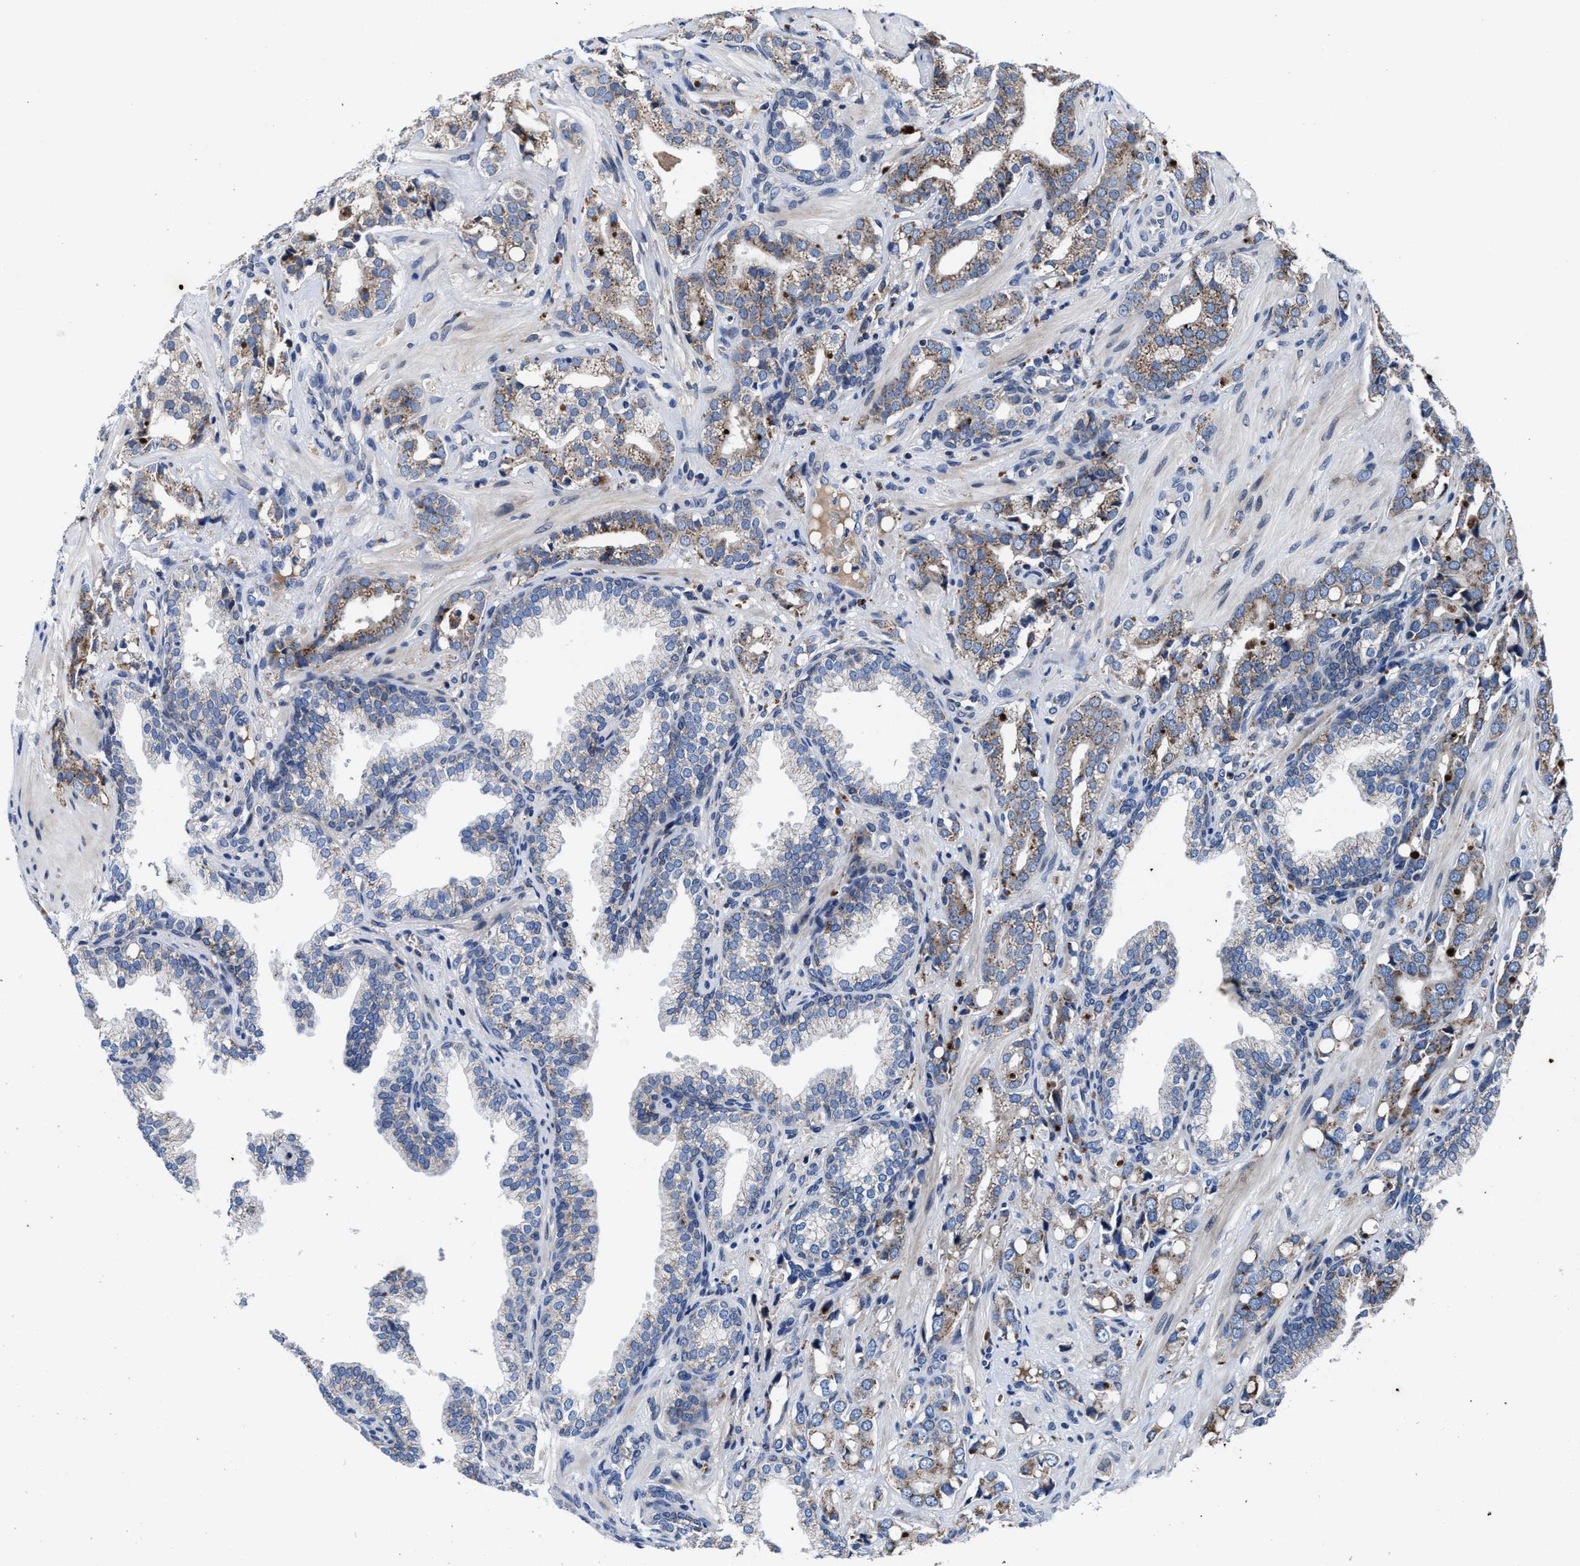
{"staining": {"intensity": "moderate", "quantity": ">75%", "location": "cytoplasmic/membranous"}, "tissue": "prostate cancer", "cell_type": "Tumor cells", "image_type": "cancer", "snomed": [{"axis": "morphology", "description": "Adenocarcinoma, High grade"}, {"axis": "topography", "description": "Prostate"}], "caption": "IHC image of human prostate cancer (high-grade adenocarcinoma) stained for a protein (brown), which exhibits medium levels of moderate cytoplasmic/membranous staining in about >75% of tumor cells.", "gene": "CACNA1D", "patient": {"sex": "male", "age": 52}}